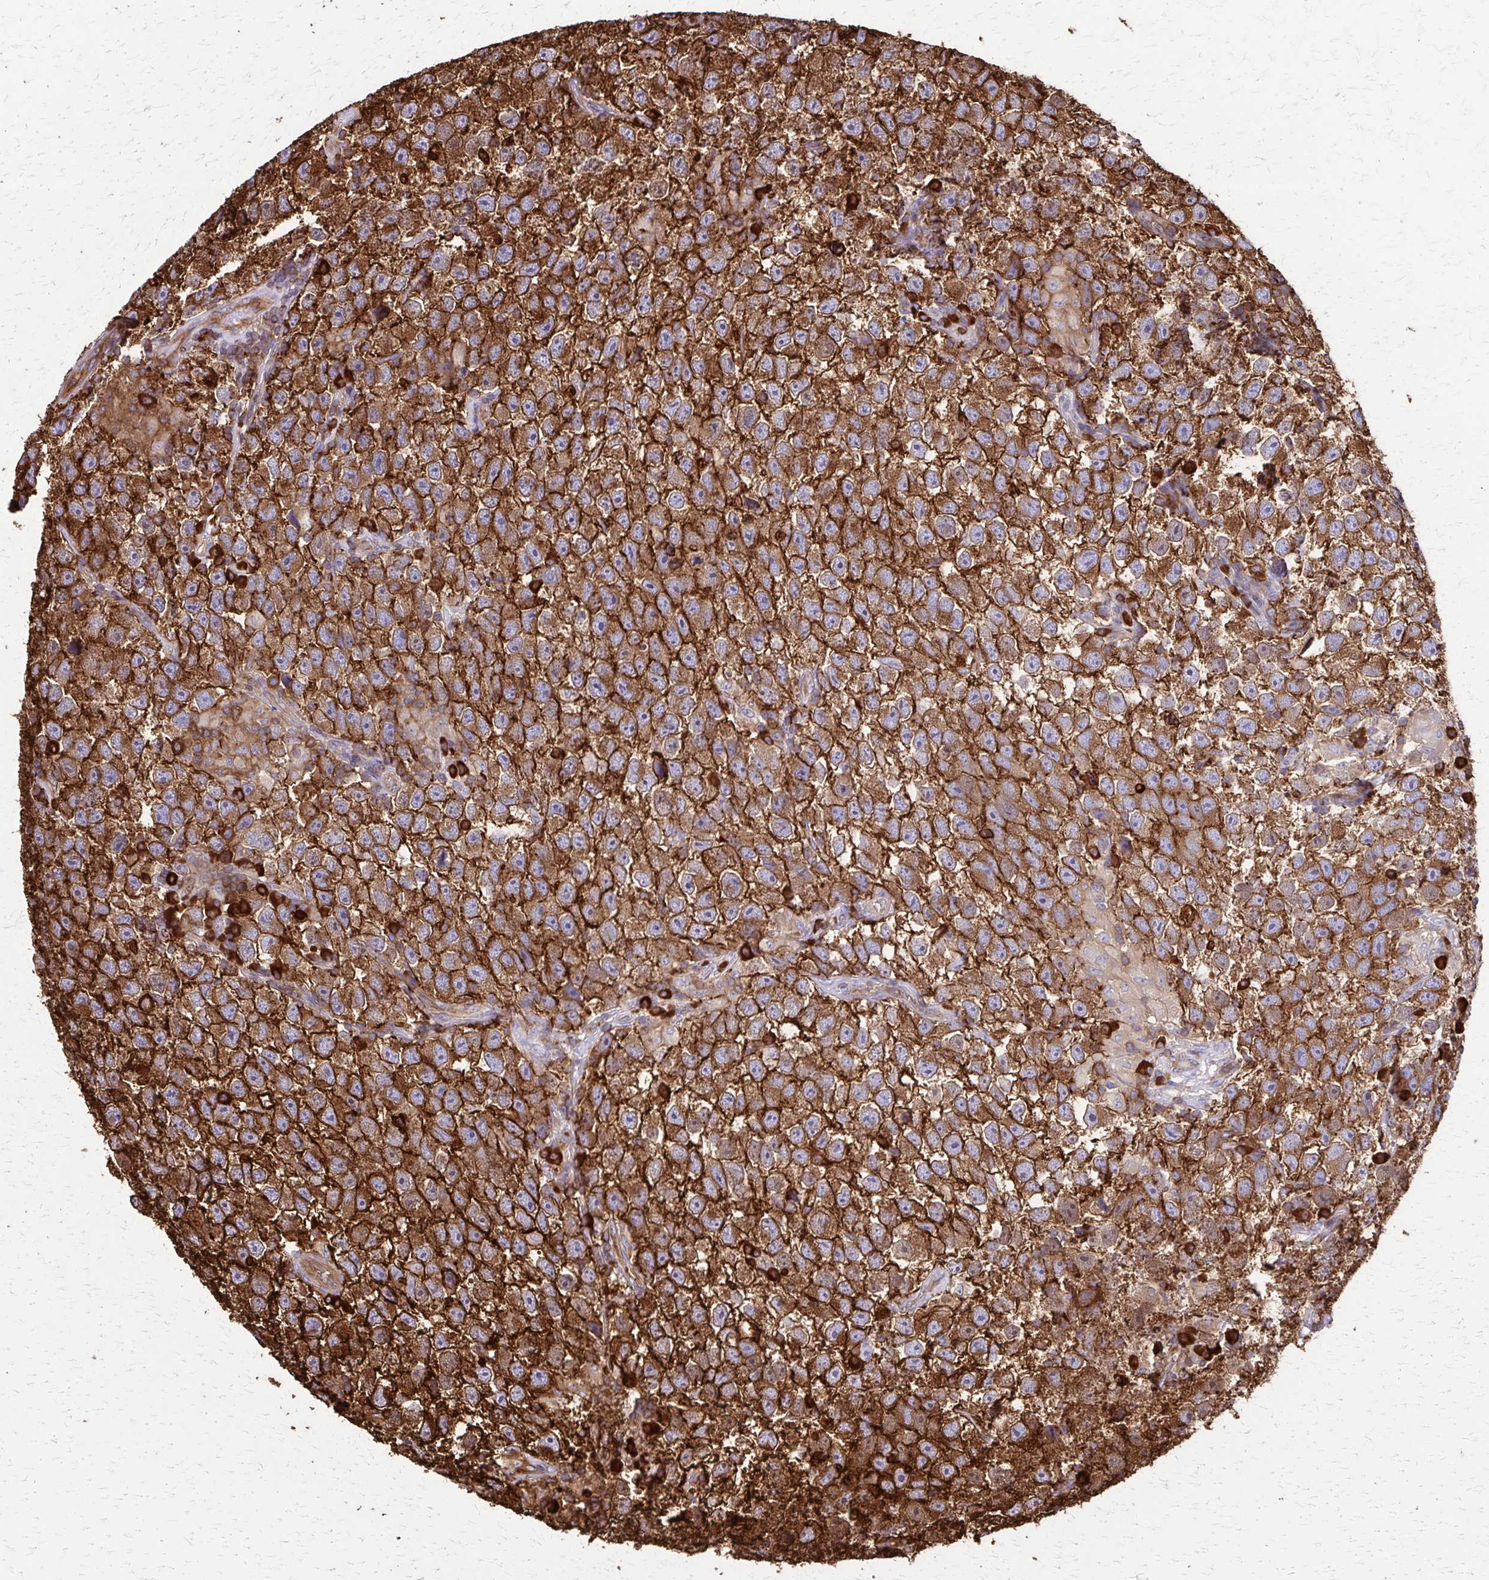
{"staining": {"intensity": "strong", "quantity": ">75%", "location": "cytoplasmic/membranous"}, "tissue": "testis cancer", "cell_type": "Tumor cells", "image_type": "cancer", "snomed": [{"axis": "morphology", "description": "Seminoma, NOS"}, {"axis": "topography", "description": "Testis"}], "caption": "Brown immunohistochemical staining in testis cancer (seminoma) demonstrates strong cytoplasmic/membranous staining in approximately >75% of tumor cells. The staining was performed using DAB (3,3'-diaminobenzidine) to visualize the protein expression in brown, while the nuclei were stained in blue with hematoxylin (Magnification: 20x).", "gene": "EEF2", "patient": {"sex": "male", "age": 26}}